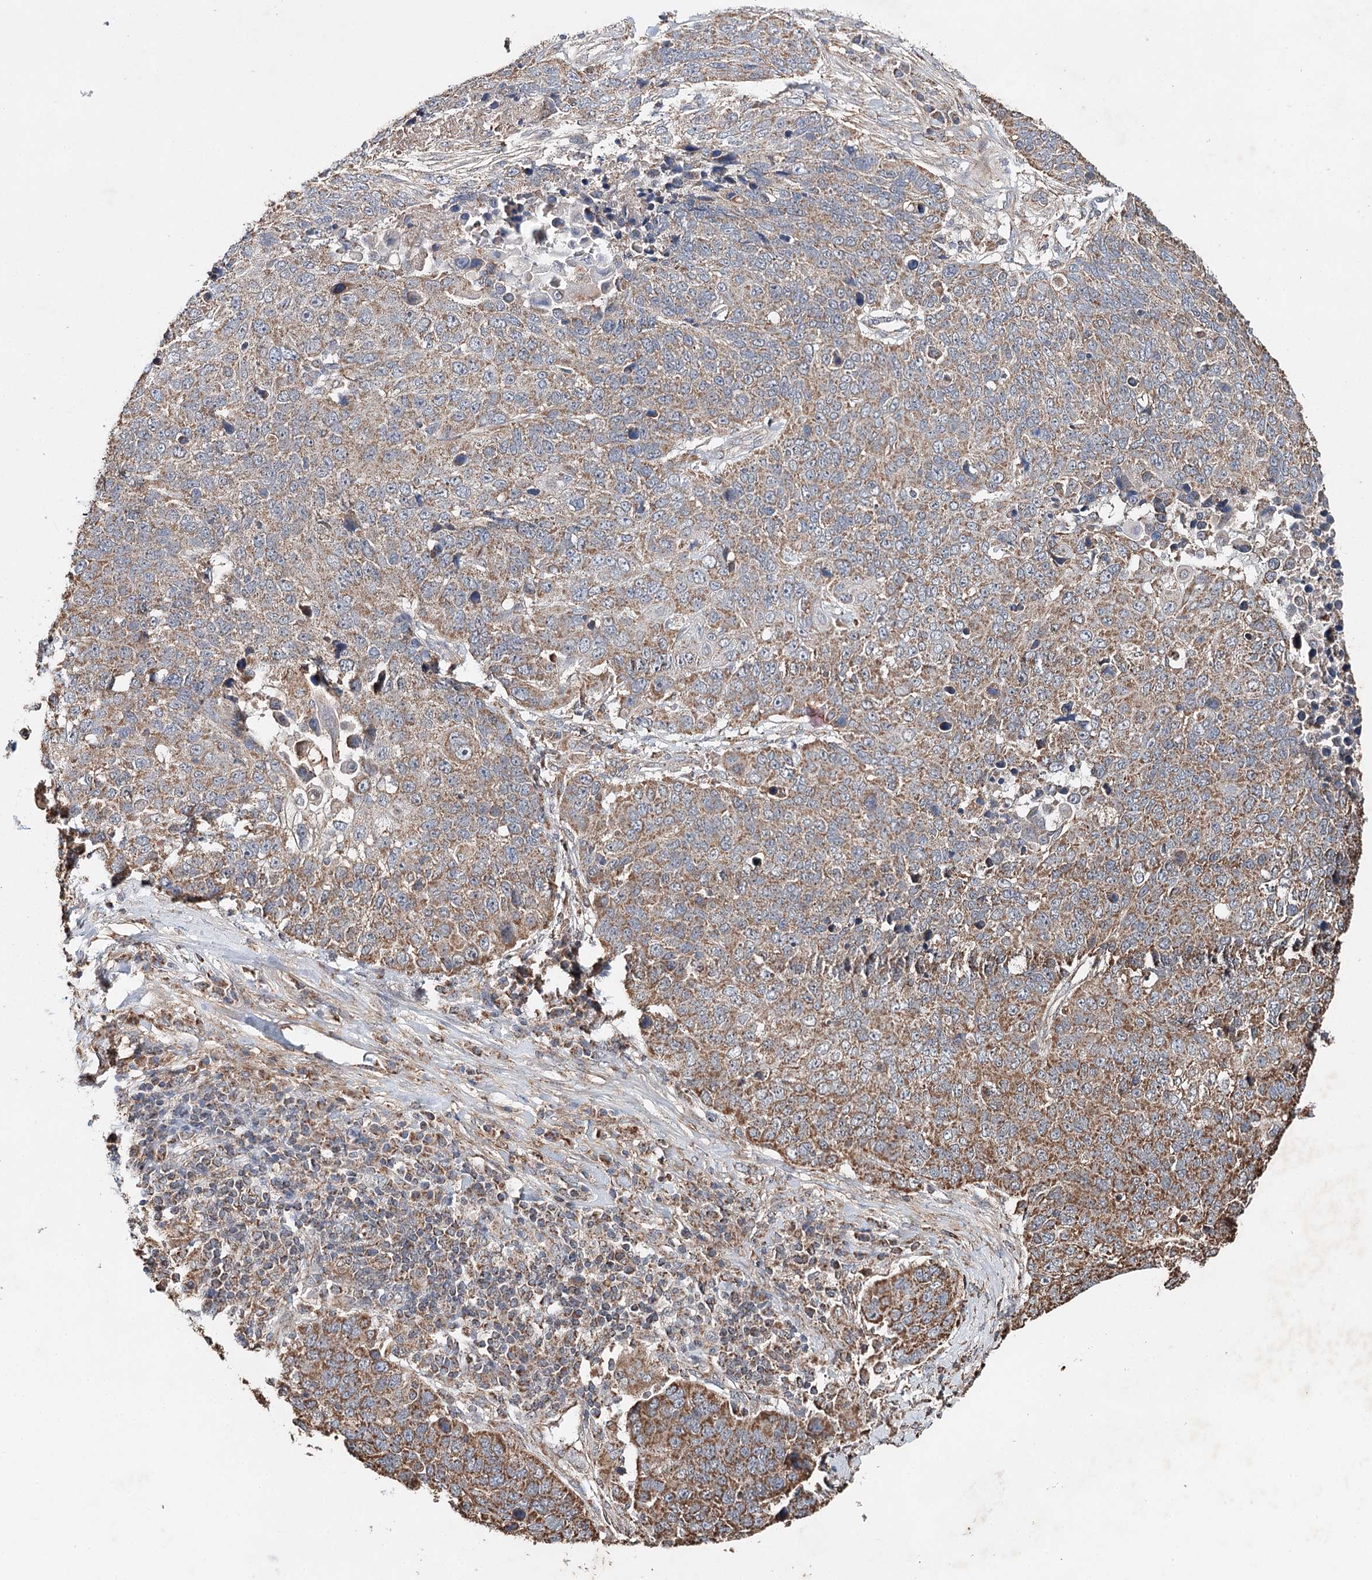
{"staining": {"intensity": "moderate", "quantity": ">75%", "location": "cytoplasmic/membranous"}, "tissue": "lung cancer", "cell_type": "Tumor cells", "image_type": "cancer", "snomed": [{"axis": "morphology", "description": "Normal tissue, NOS"}, {"axis": "morphology", "description": "Squamous cell carcinoma, NOS"}, {"axis": "topography", "description": "Lymph node"}, {"axis": "topography", "description": "Lung"}], "caption": "Immunohistochemical staining of squamous cell carcinoma (lung) exhibits medium levels of moderate cytoplasmic/membranous protein positivity in approximately >75% of tumor cells.", "gene": "PIK3CB", "patient": {"sex": "male", "age": 66}}